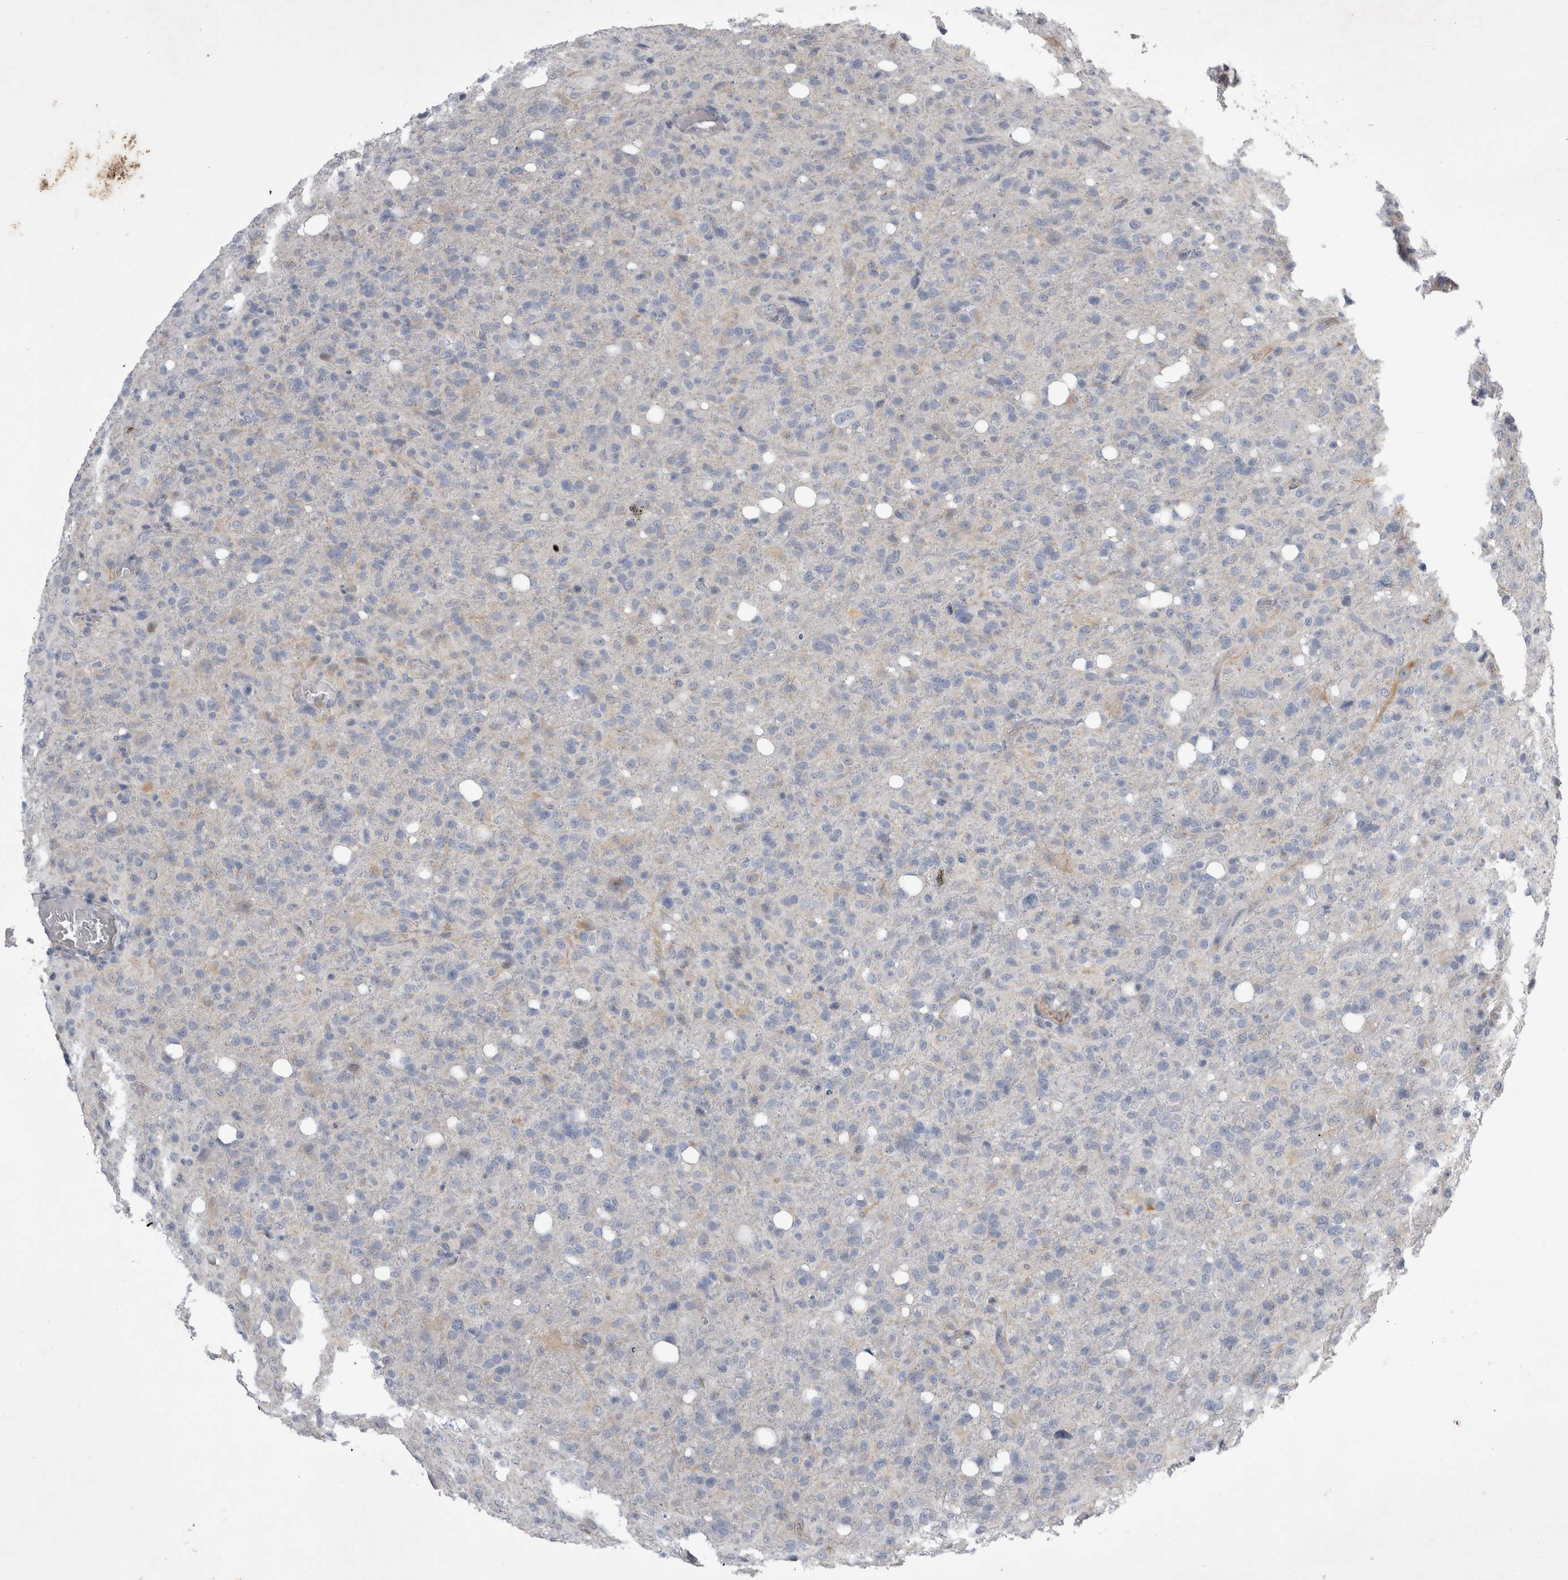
{"staining": {"intensity": "negative", "quantity": "none", "location": "none"}, "tissue": "glioma", "cell_type": "Tumor cells", "image_type": "cancer", "snomed": [{"axis": "morphology", "description": "Glioma, malignant, High grade"}, {"axis": "topography", "description": "Brain"}], "caption": "The IHC histopathology image has no significant expression in tumor cells of glioma tissue.", "gene": "STRADB", "patient": {"sex": "female", "age": 57}}